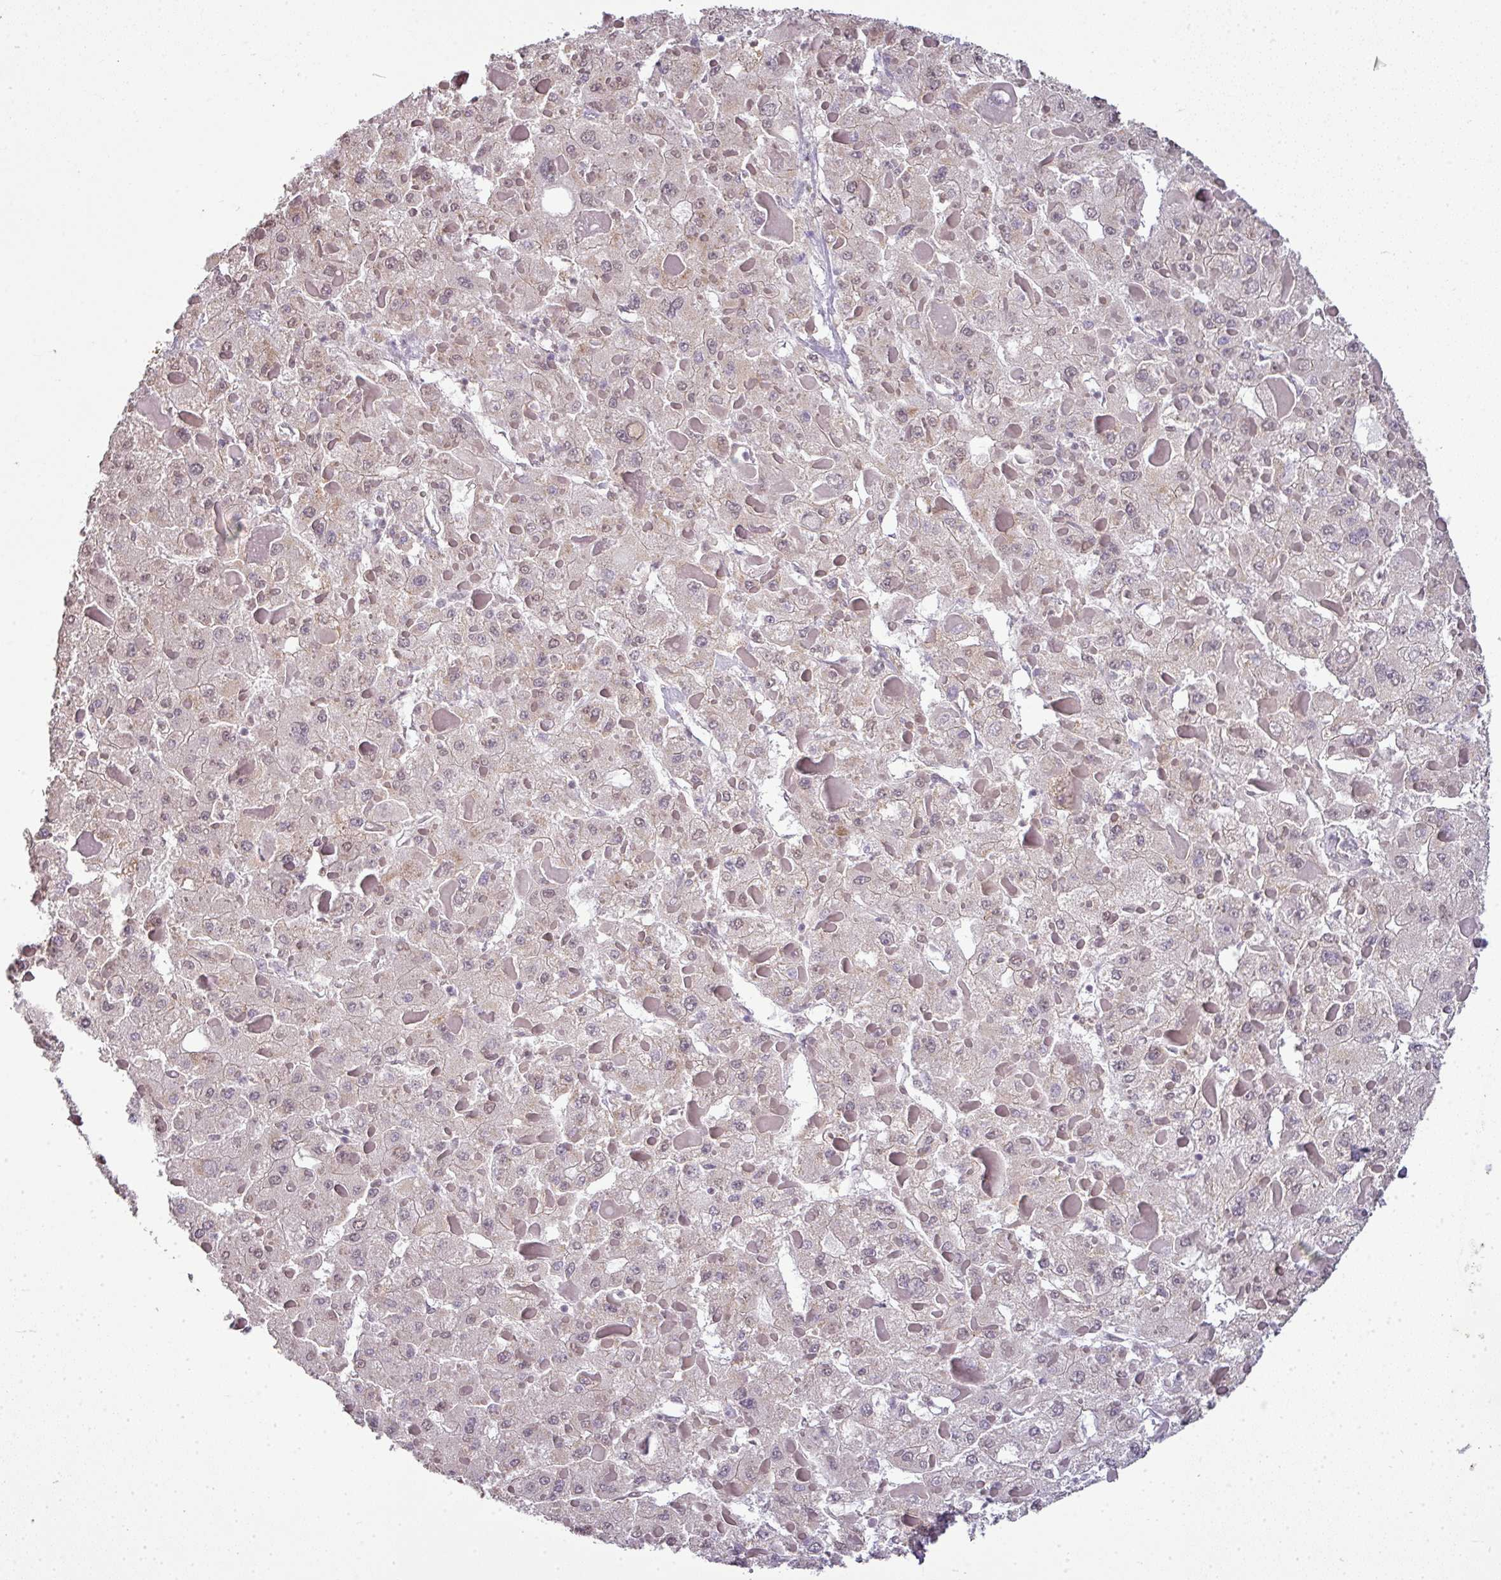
{"staining": {"intensity": "negative", "quantity": "none", "location": "none"}, "tissue": "liver cancer", "cell_type": "Tumor cells", "image_type": "cancer", "snomed": [{"axis": "morphology", "description": "Carcinoma, Hepatocellular, NOS"}, {"axis": "topography", "description": "Liver"}], "caption": "DAB (3,3'-diaminobenzidine) immunohistochemical staining of human liver hepatocellular carcinoma demonstrates no significant expression in tumor cells.", "gene": "JPH2", "patient": {"sex": "female", "age": 73}}